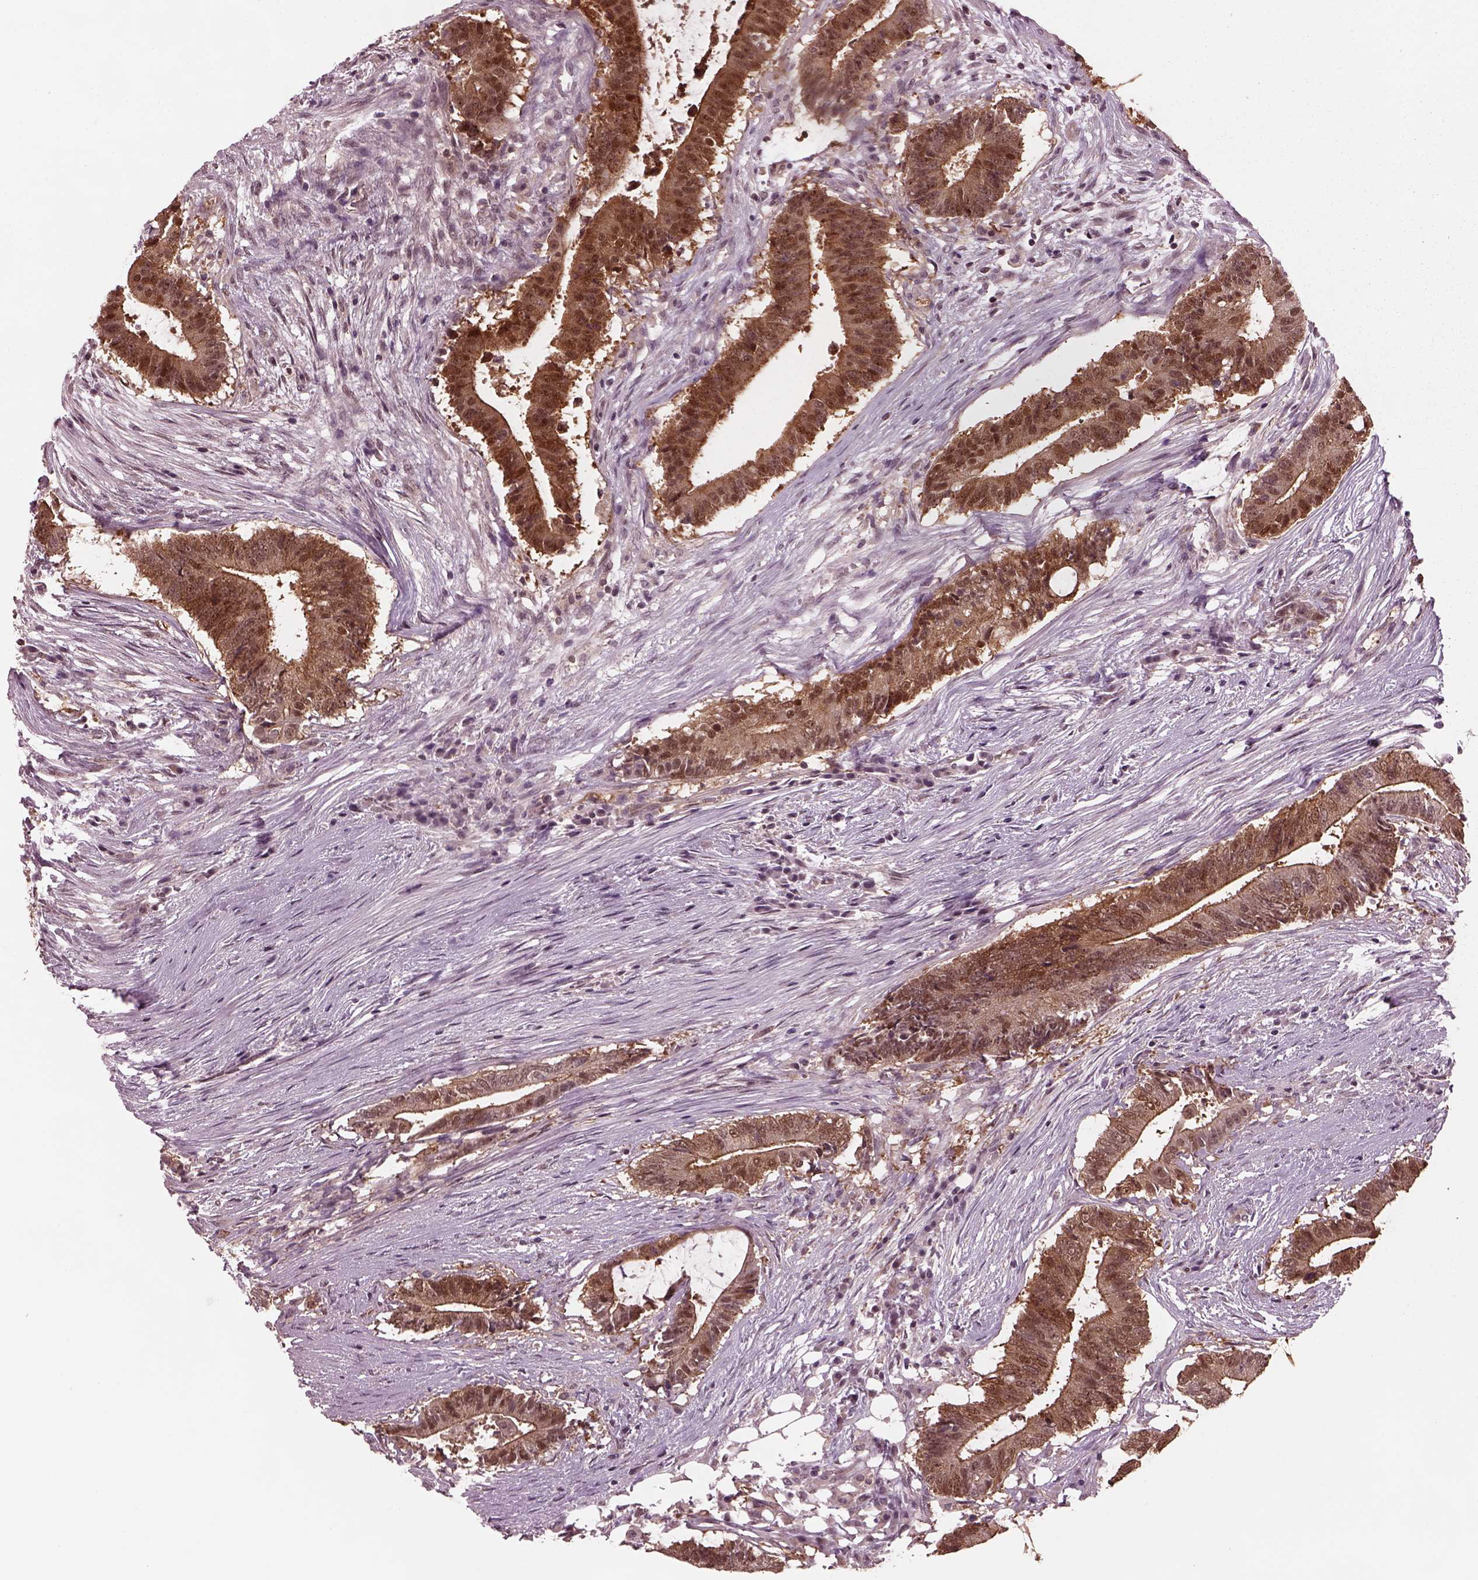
{"staining": {"intensity": "moderate", "quantity": ">75%", "location": "cytoplasmic/membranous,nuclear"}, "tissue": "colorectal cancer", "cell_type": "Tumor cells", "image_type": "cancer", "snomed": [{"axis": "morphology", "description": "Adenocarcinoma, NOS"}, {"axis": "topography", "description": "Colon"}], "caption": "The histopathology image demonstrates immunohistochemical staining of colorectal cancer (adenocarcinoma). There is moderate cytoplasmic/membranous and nuclear expression is present in about >75% of tumor cells.", "gene": "SRI", "patient": {"sex": "female", "age": 43}}